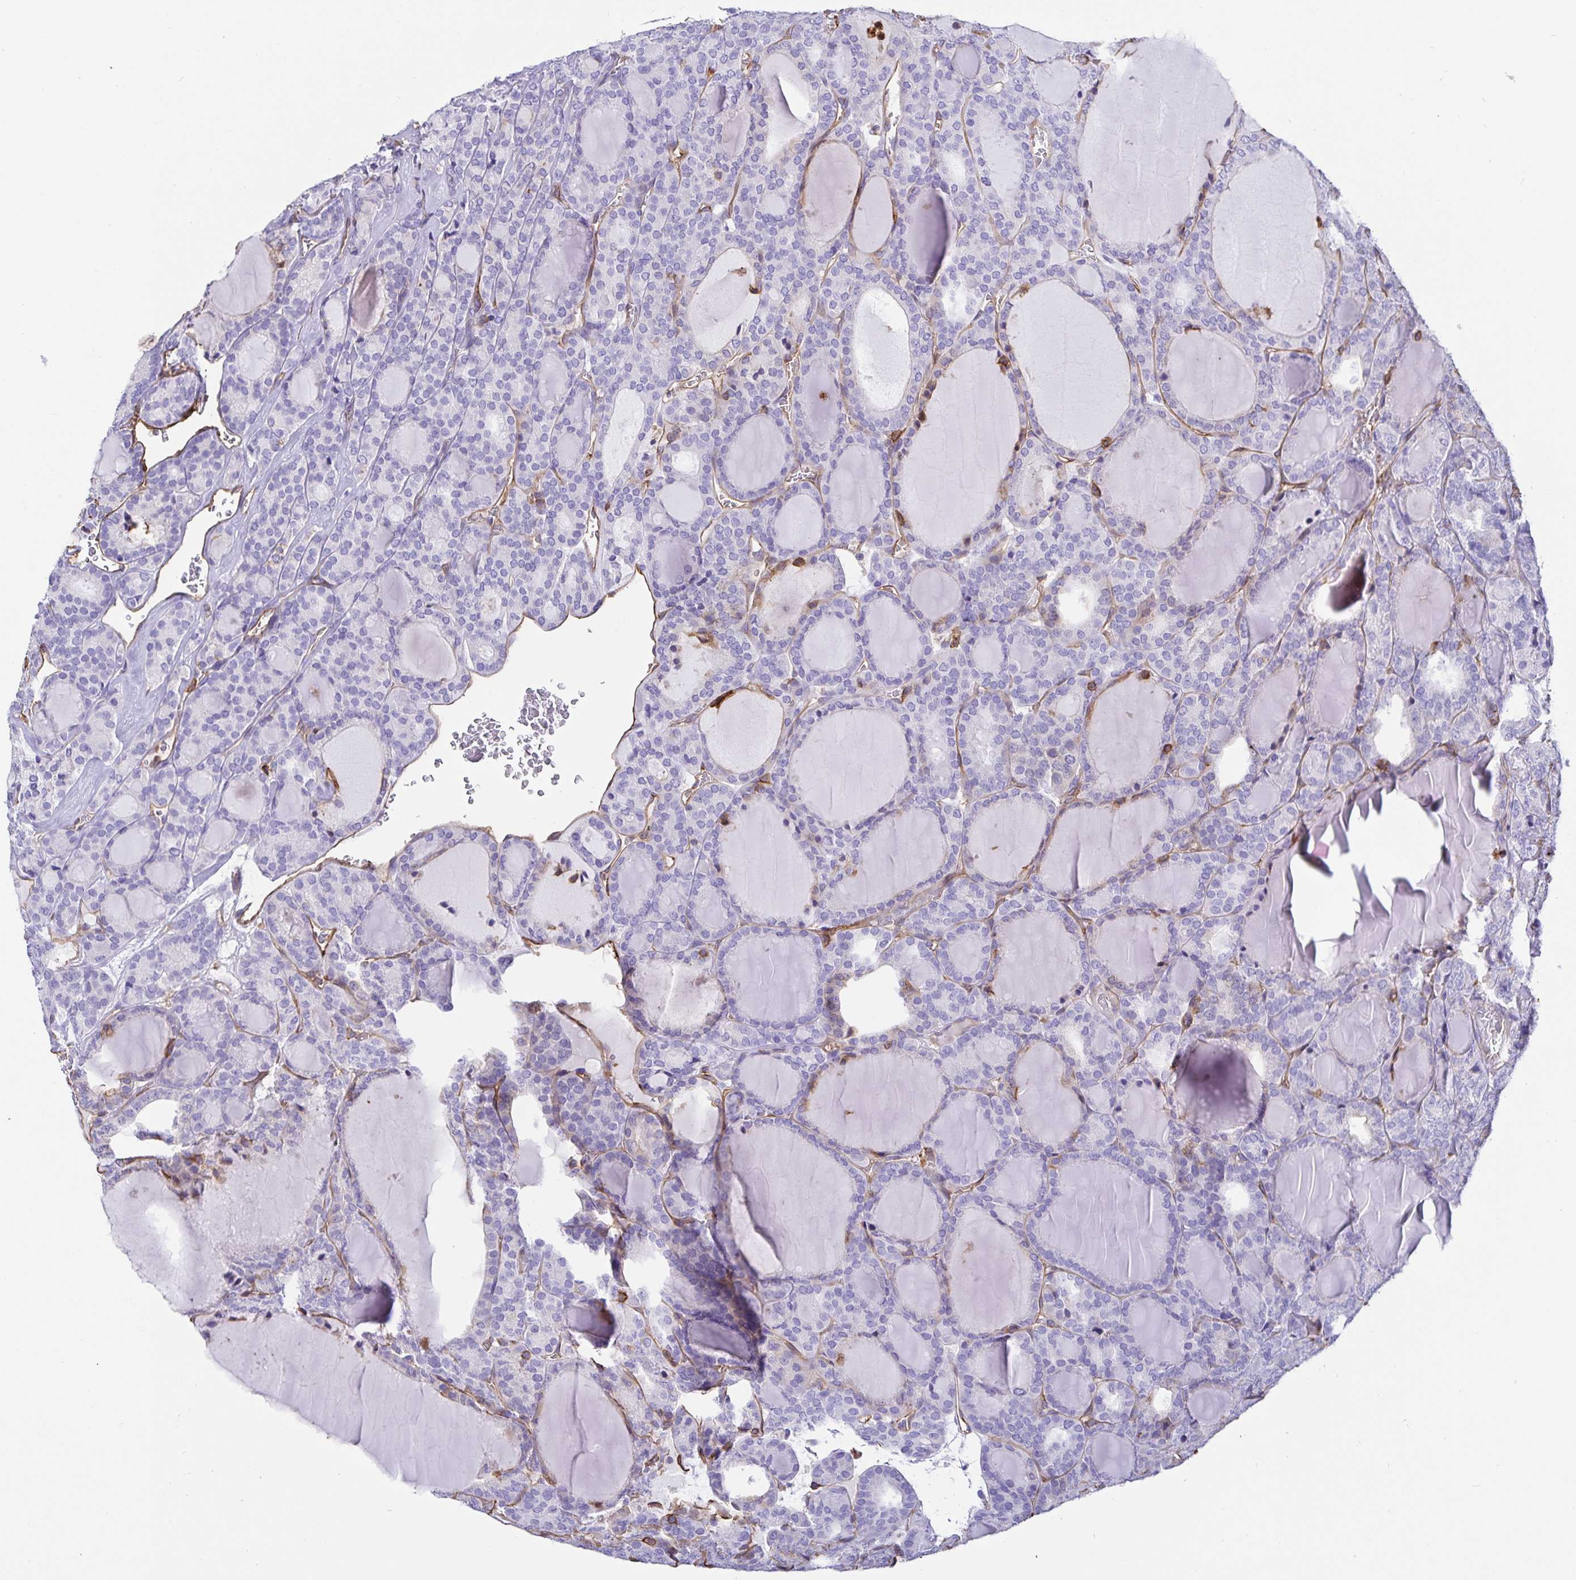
{"staining": {"intensity": "negative", "quantity": "none", "location": "none"}, "tissue": "thyroid cancer", "cell_type": "Tumor cells", "image_type": "cancer", "snomed": [{"axis": "morphology", "description": "Follicular adenoma carcinoma, NOS"}, {"axis": "topography", "description": "Thyroid gland"}], "caption": "High power microscopy histopathology image of an immunohistochemistry (IHC) micrograph of thyroid cancer, revealing no significant staining in tumor cells.", "gene": "ANXA2", "patient": {"sex": "male", "age": 74}}